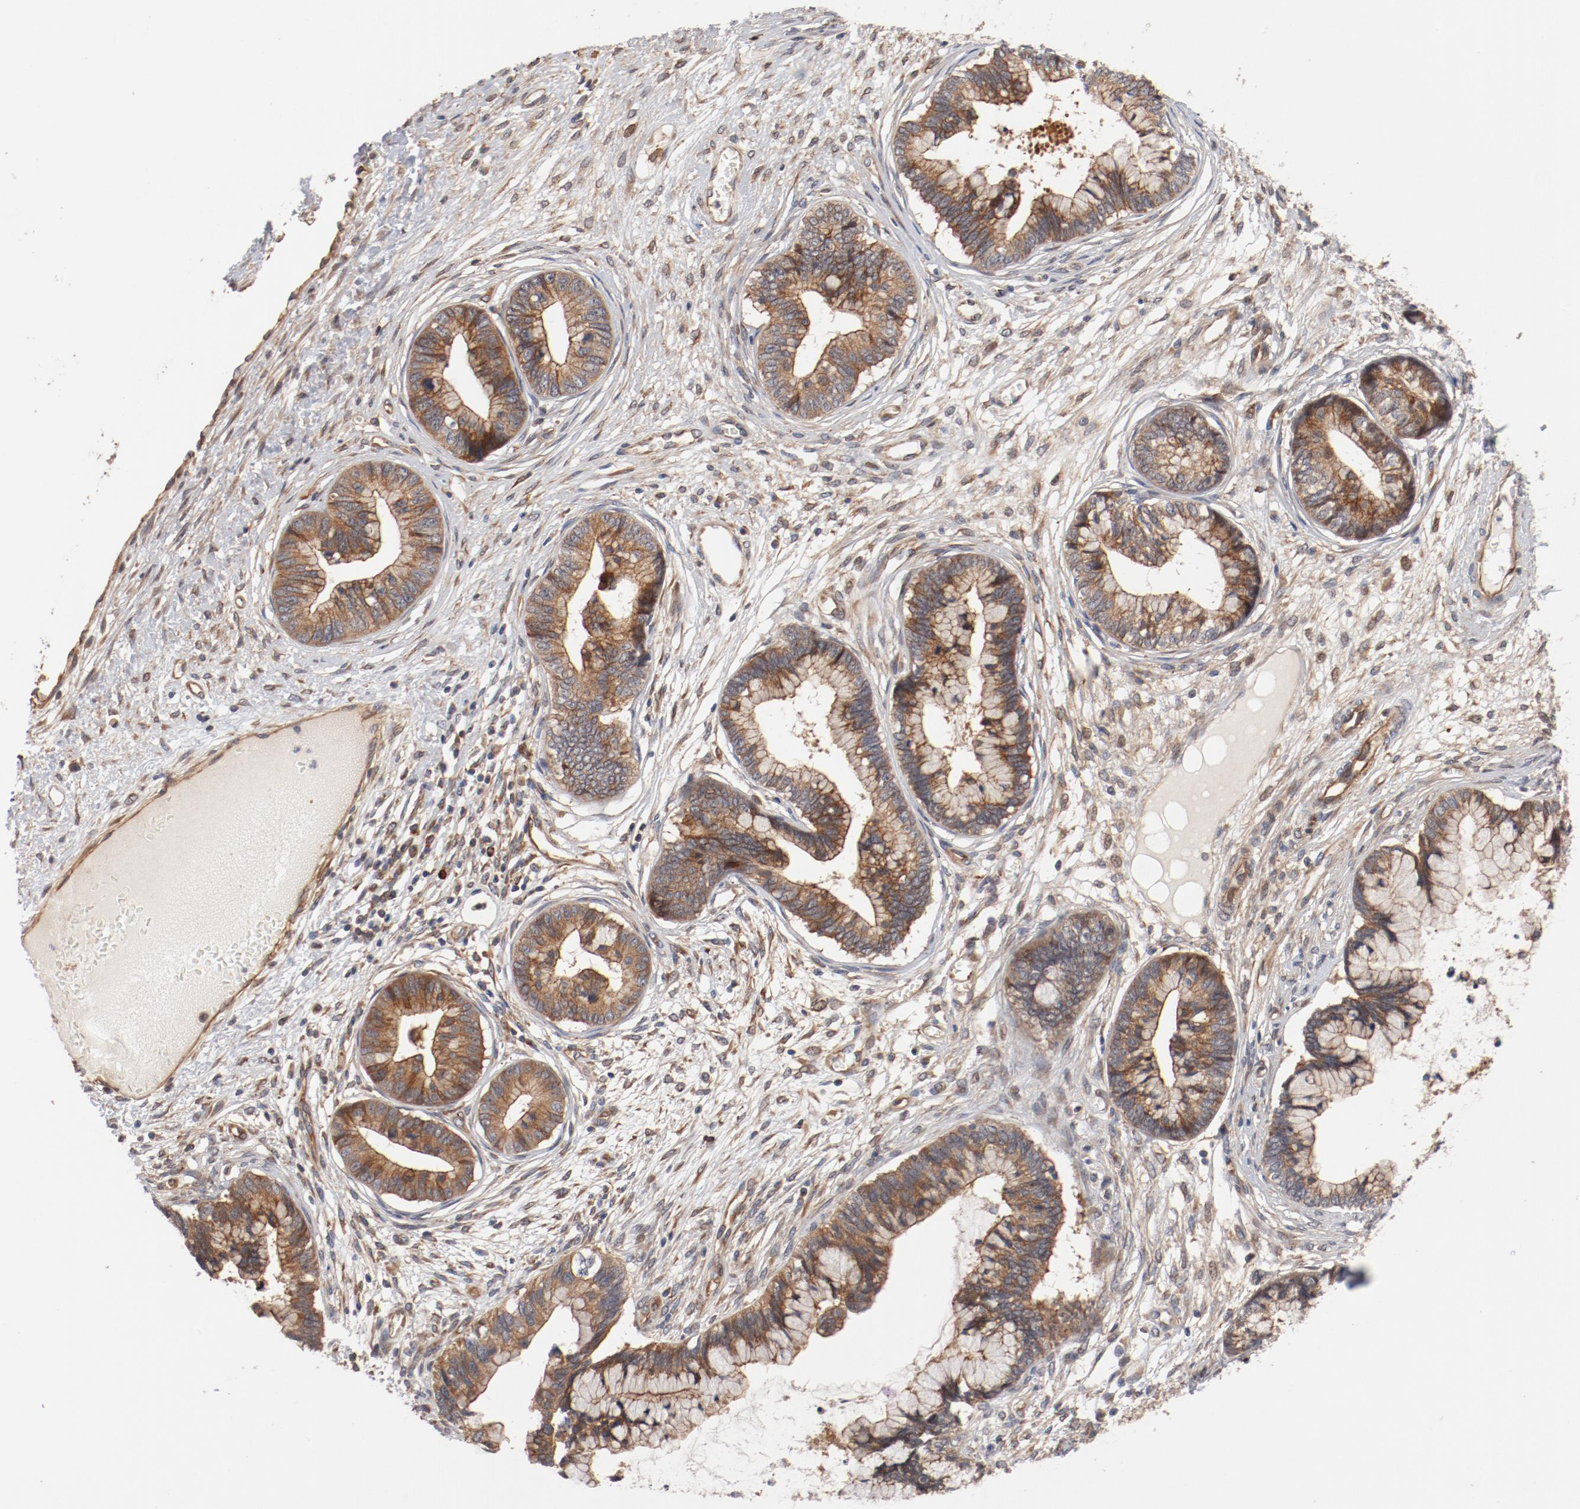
{"staining": {"intensity": "moderate", "quantity": ">75%", "location": "cytoplasmic/membranous"}, "tissue": "cervical cancer", "cell_type": "Tumor cells", "image_type": "cancer", "snomed": [{"axis": "morphology", "description": "Adenocarcinoma, NOS"}, {"axis": "topography", "description": "Cervix"}], "caption": "Cervical cancer (adenocarcinoma) stained for a protein (brown) shows moderate cytoplasmic/membranous positive staining in about >75% of tumor cells.", "gene": "PITPNM2", "patient": {"sex": "female", "age": 44}}